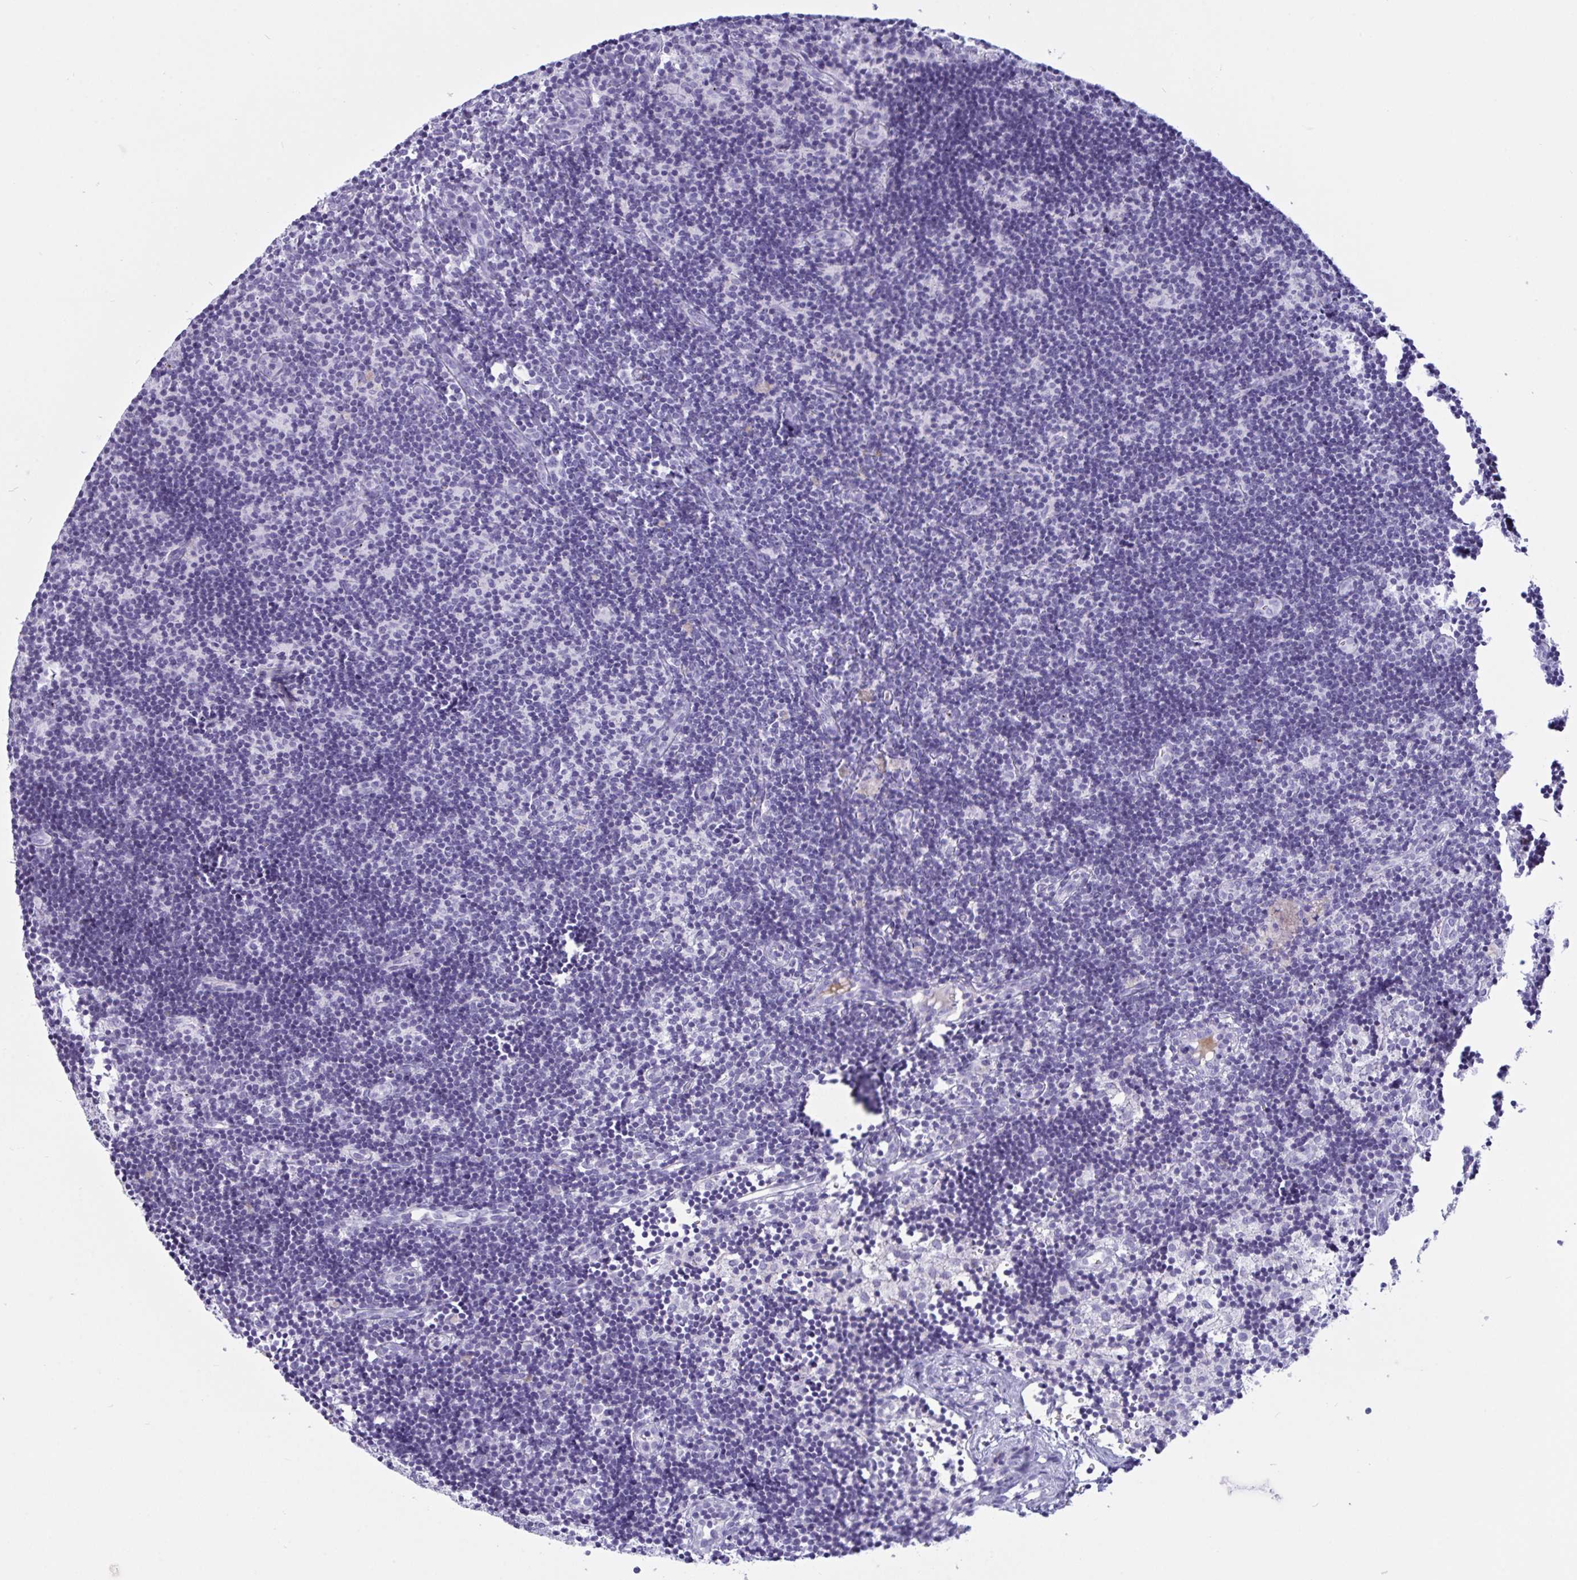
{"staining": {"intensity": "negative", "quantity": "none", "location": "none"}, "tissue": "lymph node", "cell_type": "Germinal center cells", "image_type": "normal", "snomed": [{"axis": "morphology", "description": "Normal tissue, NOS"}, {"axis": "topography", "description": "Lymph node"}], "caption": "DAB immunohistochemical staining of unremarkable lymph node displays no significant staining in germinal center cells.", "gene": "OXLD1", "patient": {"sex": "female", "age": 31}}